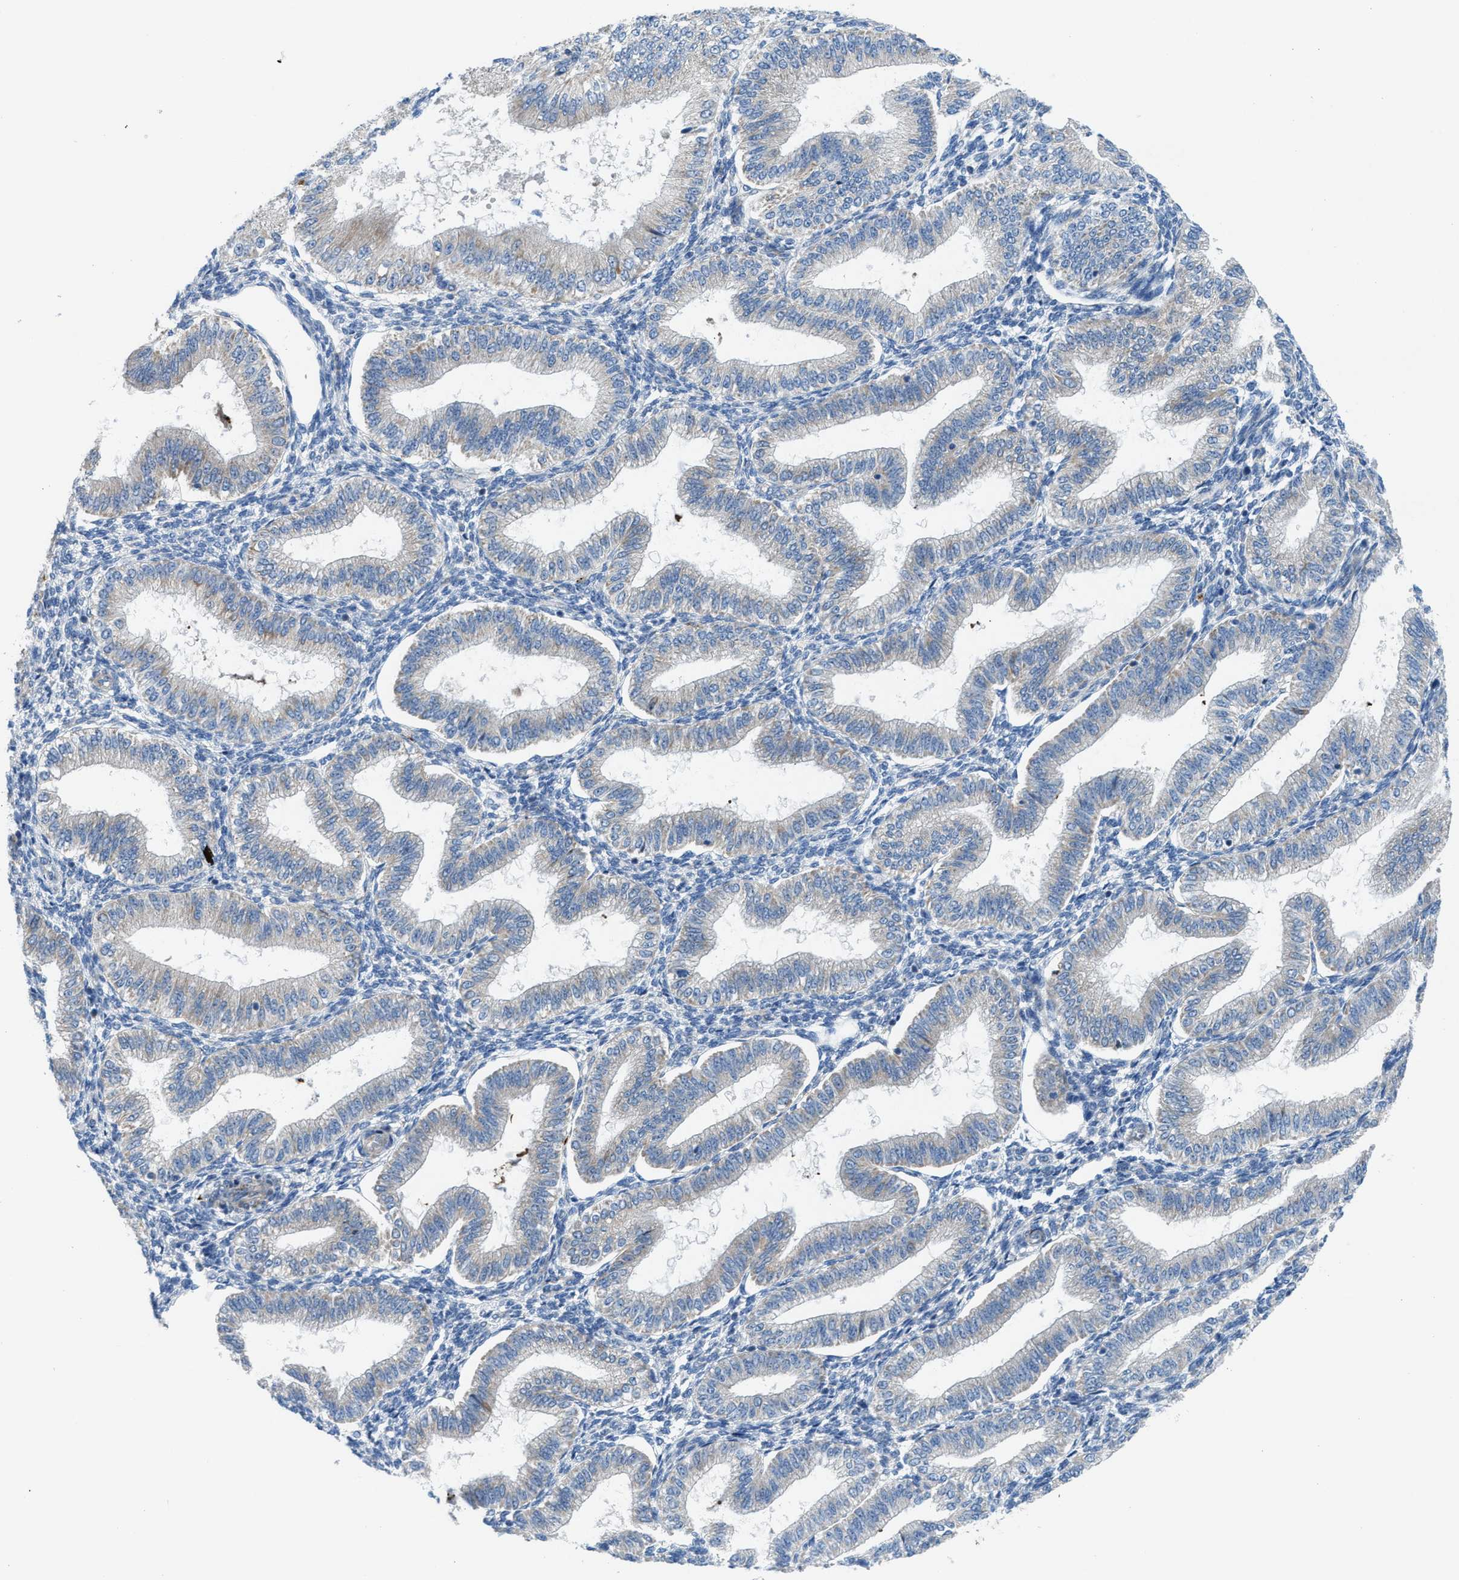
{"staining": {"intensity": "negative", "quantity": "none", "location": "none"}, "tissue": "endometrium", "cell_type": "Cells in endometrial stroma", "image_type": "normal", "snomed": [{"axis": "morphology", "description": "Normal tissue, NOS"}, {"axis": "topography", "description": "Endometrium"}], "caption": "A high-resolution image shows immunohistochemistry (IHC) staining of normal endometrium, which reveals no significant positivity in cells in endometrial stroma. The staining was performed using DAB (3,3'-diaminobenzidine) to visualize the protein expression in brown, while the nuclei were stained in blue with hematoxylin (Magnification: 20x).", "gene": "TPH1", "patient": {"sex": "female", "age": 39}}